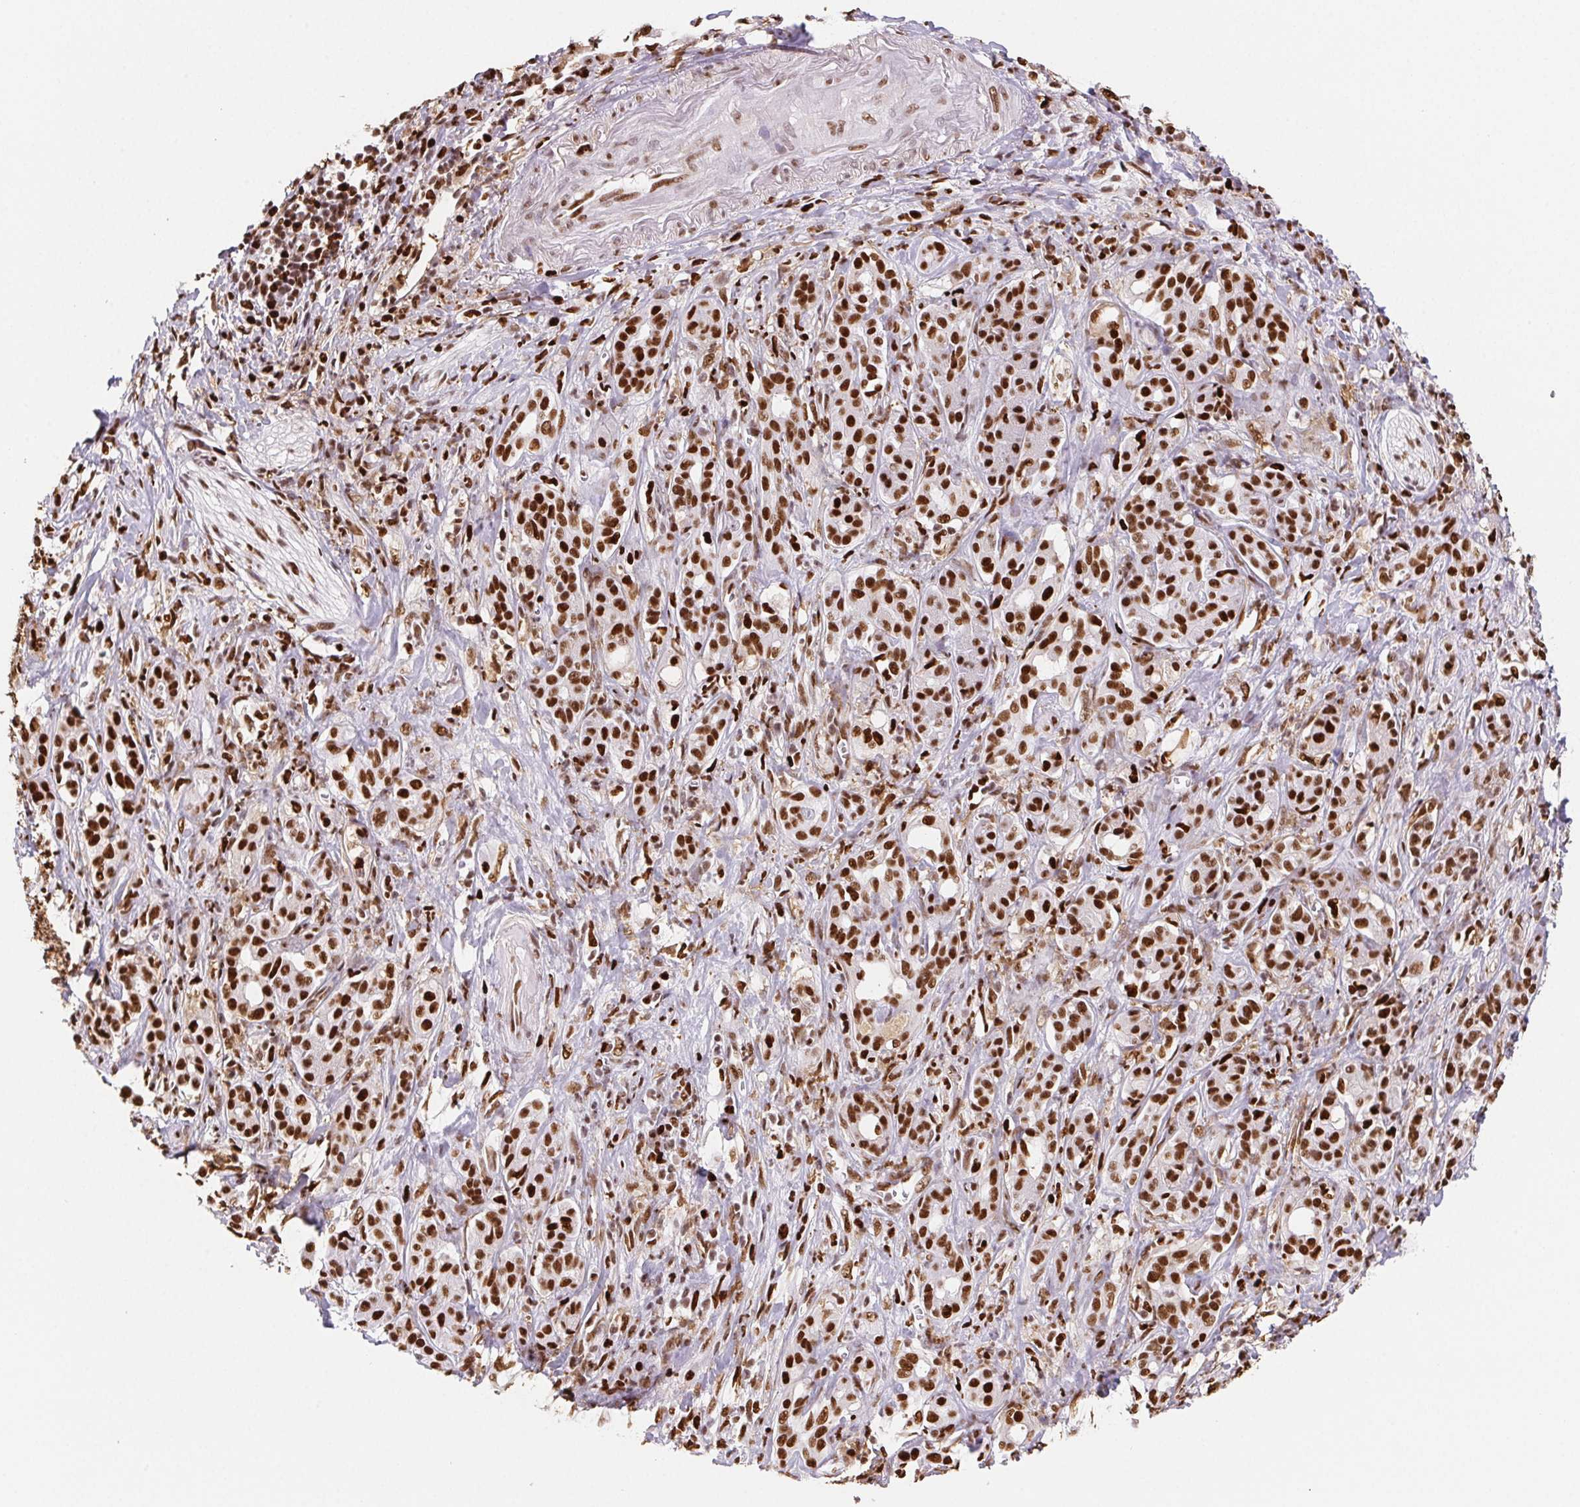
{"staining": {"intensity": "strong", "quantity": ">75%", "location": "nuclear"}, "tissue": "pancreatic cancer", "cell_type": "Tumor cells", "image_type": "cancer", "snomed": [{"axis": "morphology", "description": "Adenocarcinoma, NOS"}, {"axis": "topography", "description": "Pancreas"}], "caption": "Strong nuclear protein positivity is appreciated in approximately >75% of tumor cells in pancreatic cancer.", "gene": "SET", "patient": {"sex": "male", "age": 61}}